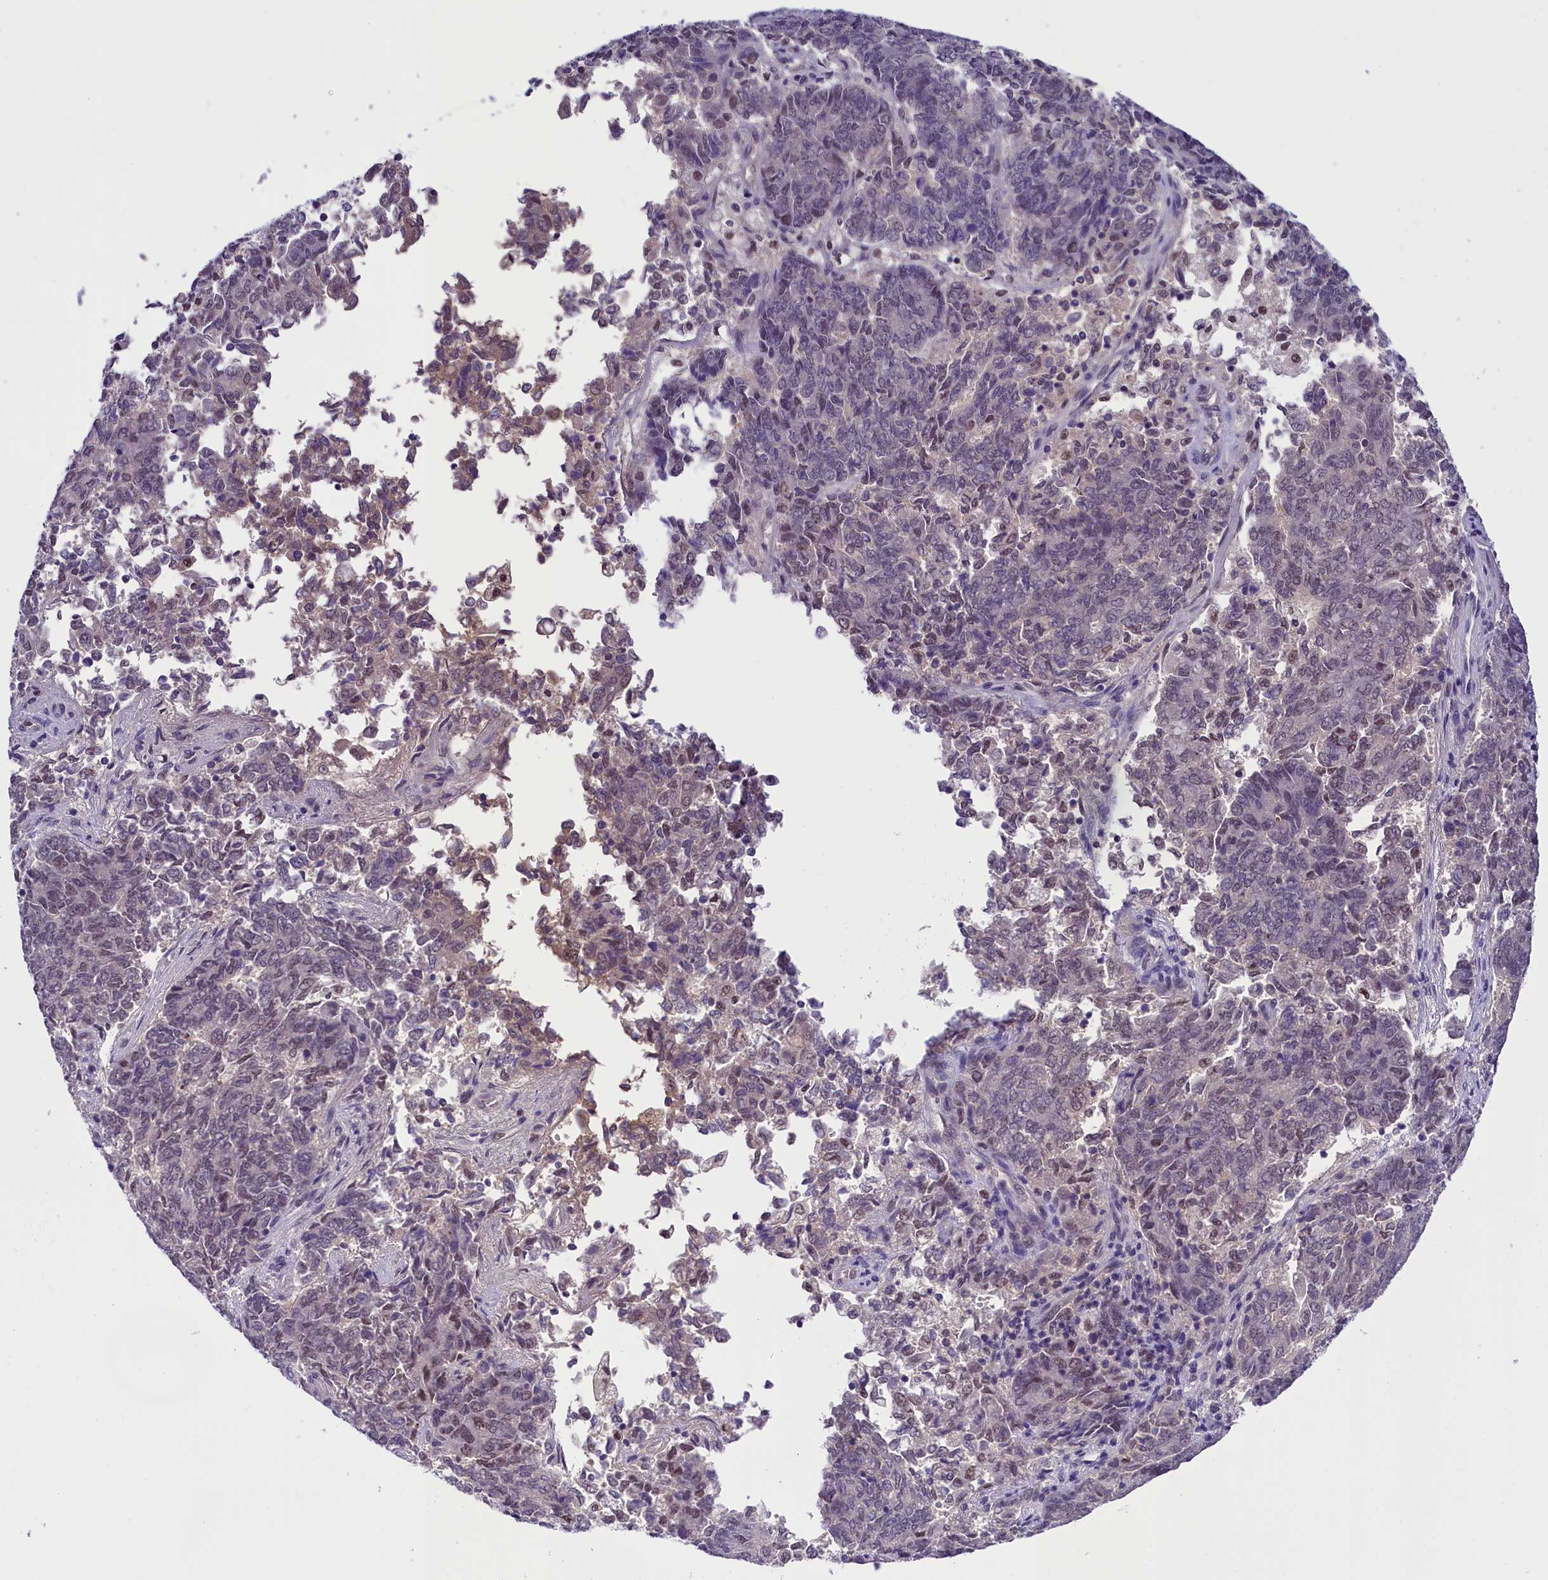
{"staining": {"intensity": "negative", "quantity": "none", "location": "none"}, "tissue": "endometrial cancer", "cell_type": "Tumor cells", "image_type": "cancer", "snomed": [{"axis": "morphology", "description": "Adenocarcinoma, NOS"}, {"axis": "topography", "description": "Endometrium"}], "caption": "IHC micrograph of human endometrial adenocarcinoma stained for a protein (brown), which demonstrates no expression in tumor cells.", "gene": "IQCN", "patient": {"sex": "female", "age": 80}}